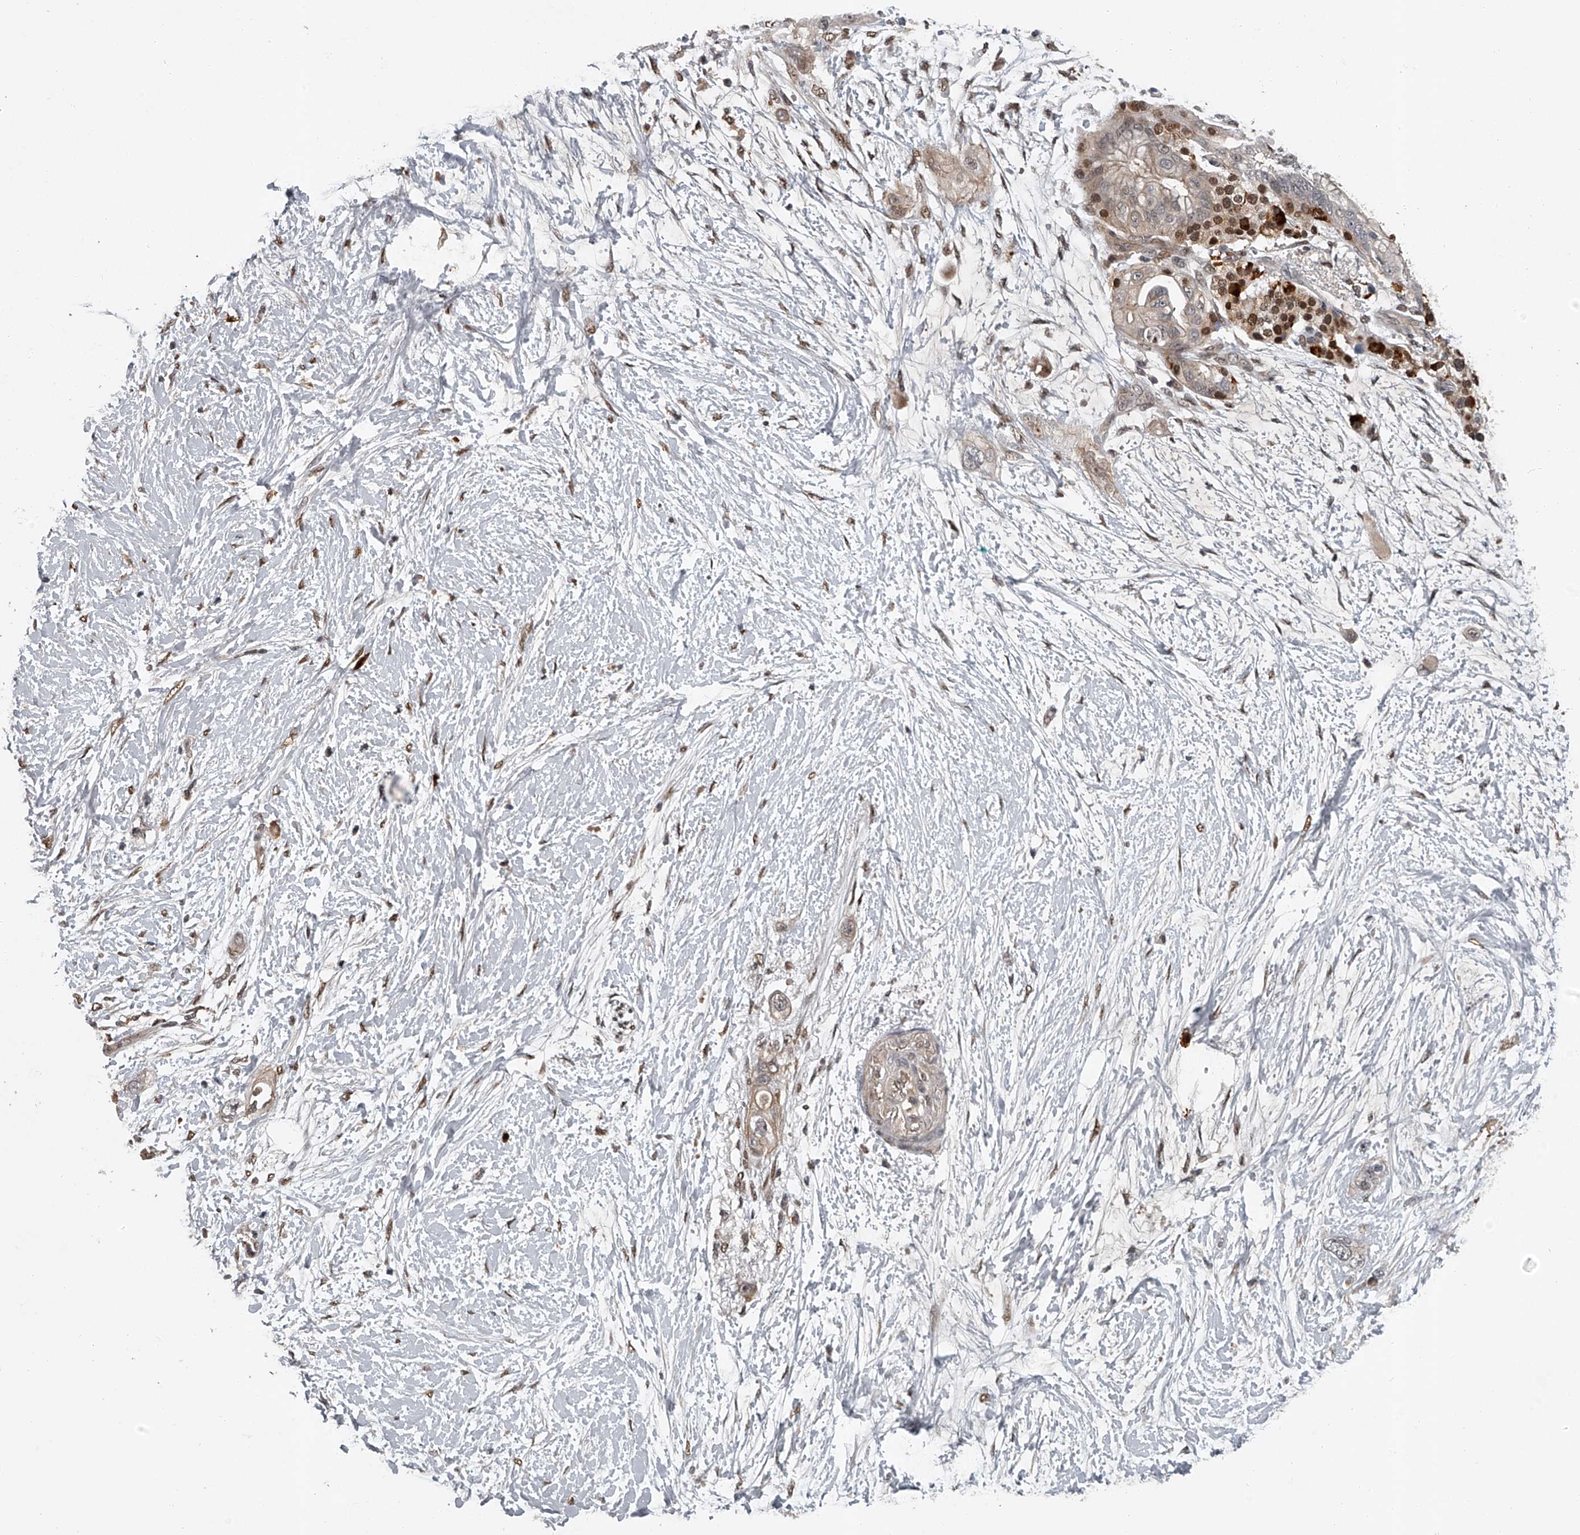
{"staining": {"intensity": "weak", "quantity": "25%-75%", "location": "cytoplasmic/membranous,nuclear"}, "tissue": "pancreatic cancer", "cell_type": "Tumor cells", "image_type": "cancer", "snomed": [{"axis": "morphology", "description": "Adenocarcinoma, NOS"}, {"axis": "topography", "description": "Pancreas"}], "caption": "Brown immunohistochemical staining in human adenocarcinoma (pancreatic) exhibits weak cytoplasmic/membranous and nuclear expression in approximately 25%-75% of tumor cells.", "gene": "PLEKHG1", "patient": {"sex": "male", "age": 53}}